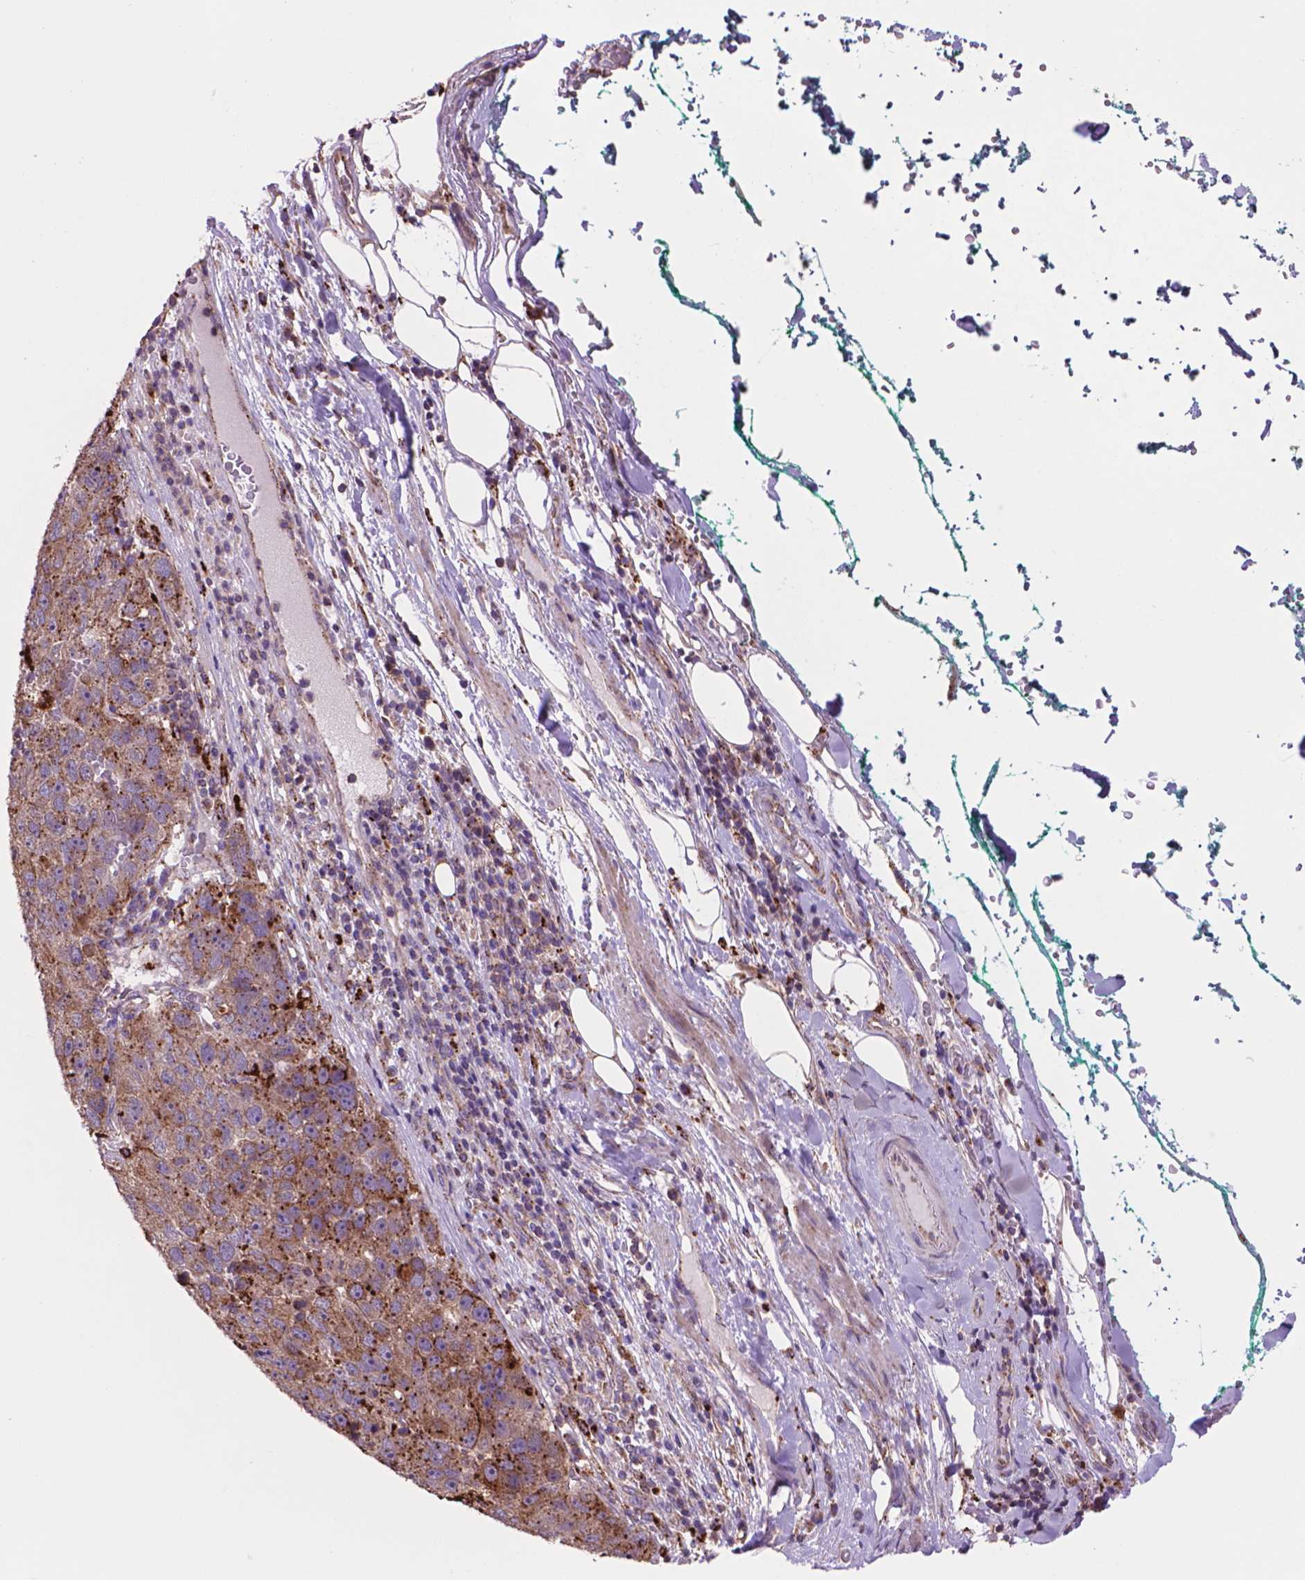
{"staining": {"intensity": "strong", "quantity": "25%-75%", "location": "cytoplasmic/membranous"}, "tissue": "pancreatic cancer", "cell_type": "Tumor cells", "image_type": "cancer", "snomed": [{"axis": "morphology", "description": "Adenocarcinoma, NOS"}, {"axis": "topography", "description": "Pancreas"}], "caption": "Immunohistochemistry (IHC) photomicrograph of neoplastic tissue: pancreatic adenocarcinoma stained using immunohistochemistry reveals high levels of strong protein expression localized specifically in the cytoplasmic/membranous of tumor cells, appearing as a cytoplasmic/membranous brown color.", "gene": "GLB1", "patient": {"sex": "female", "age": 61}}